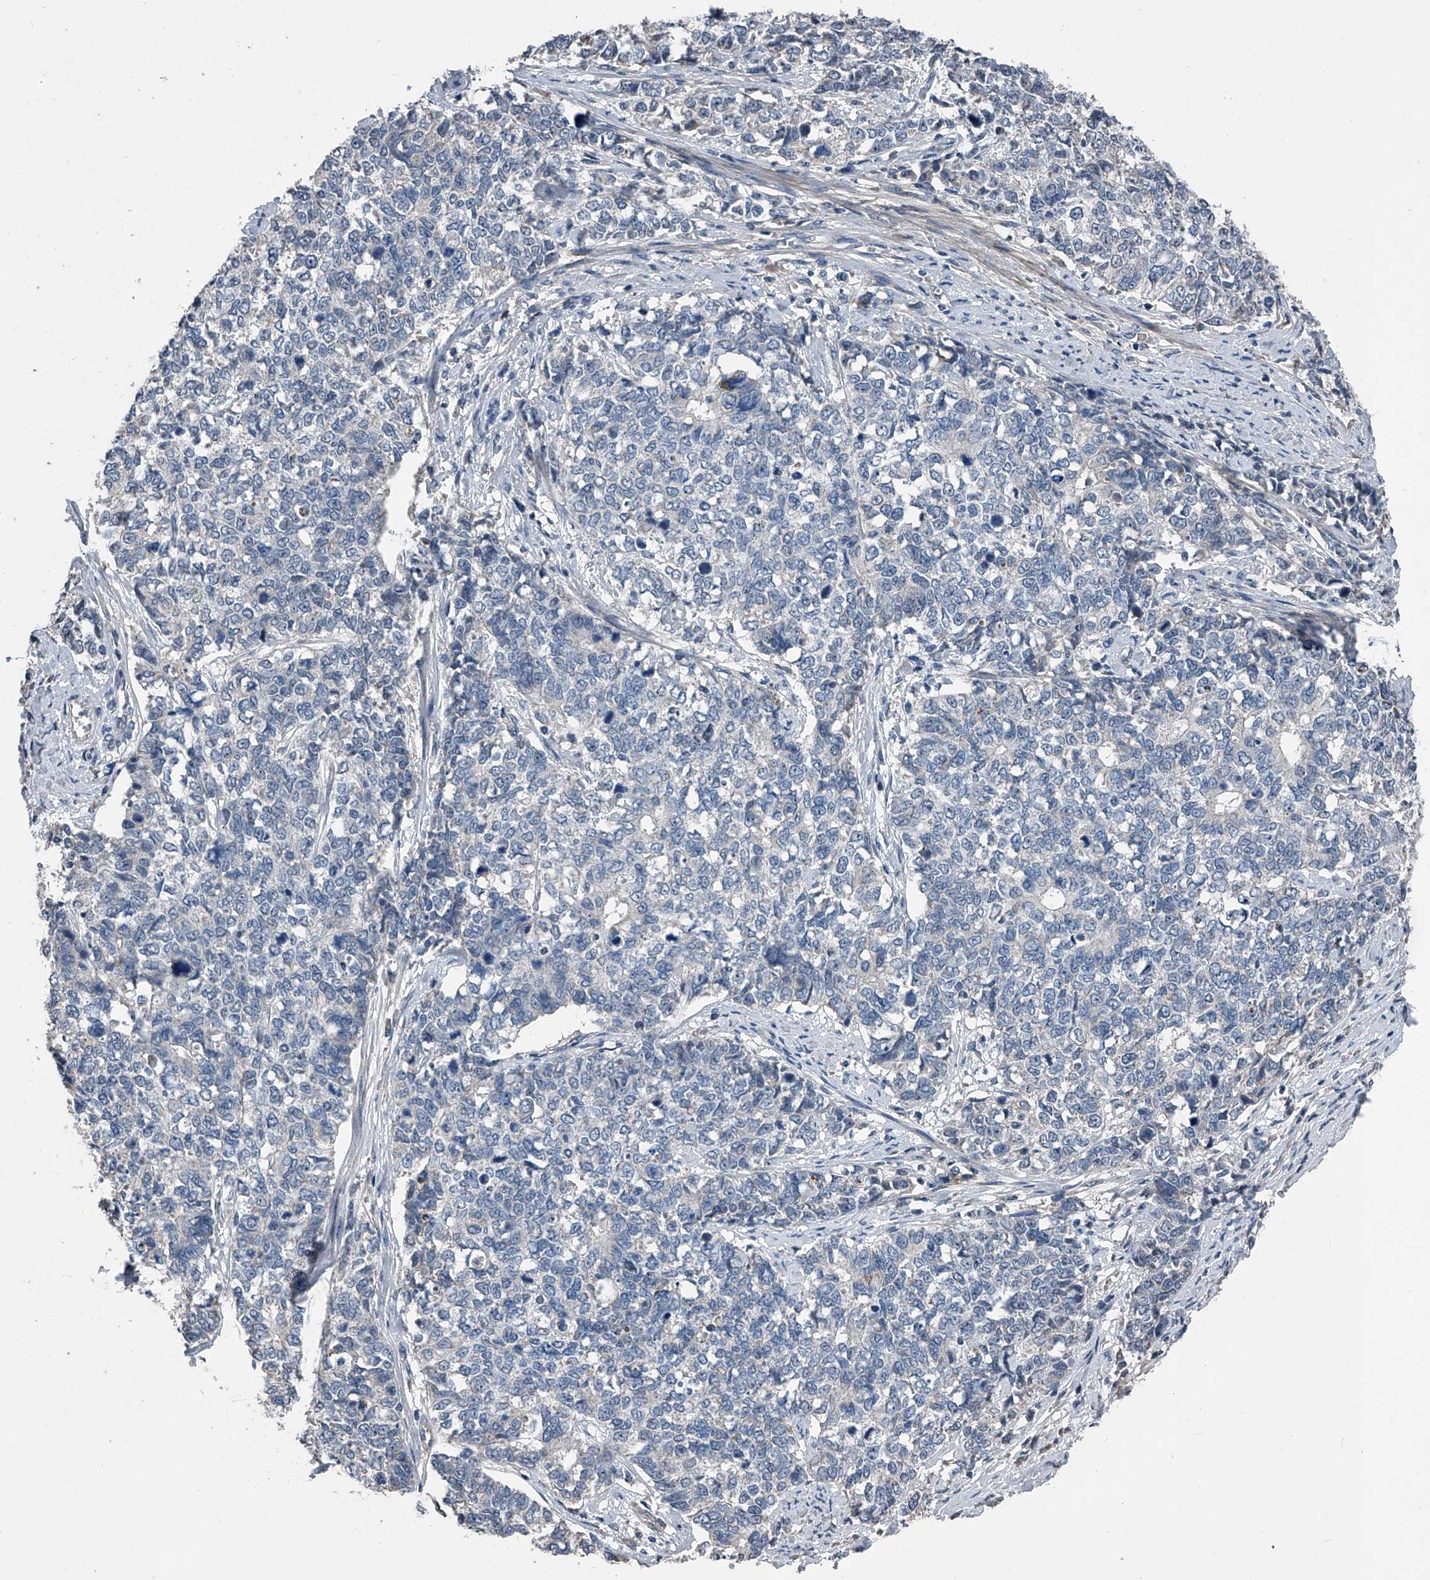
{"staining": {"intensity": "negative", "quantity": "none", "location": "none"}, "tissue": "cervical cancer", "cell_type": "Tumor cells", "image_type": "cancer", "snomed": [{"axis": "morphology", "description": "Squamous cell carcinoma, NOS"}, {"axis": "topography", "description": "Cervix"}], "caption": "High power microscopy image of an immunohistochemistry (IHC) histopathology image of cervical cancer, revealing no significant expression in tumor cells.", "gene": "PHACTR1", "patient": {"sex": "female", "age": 63}}